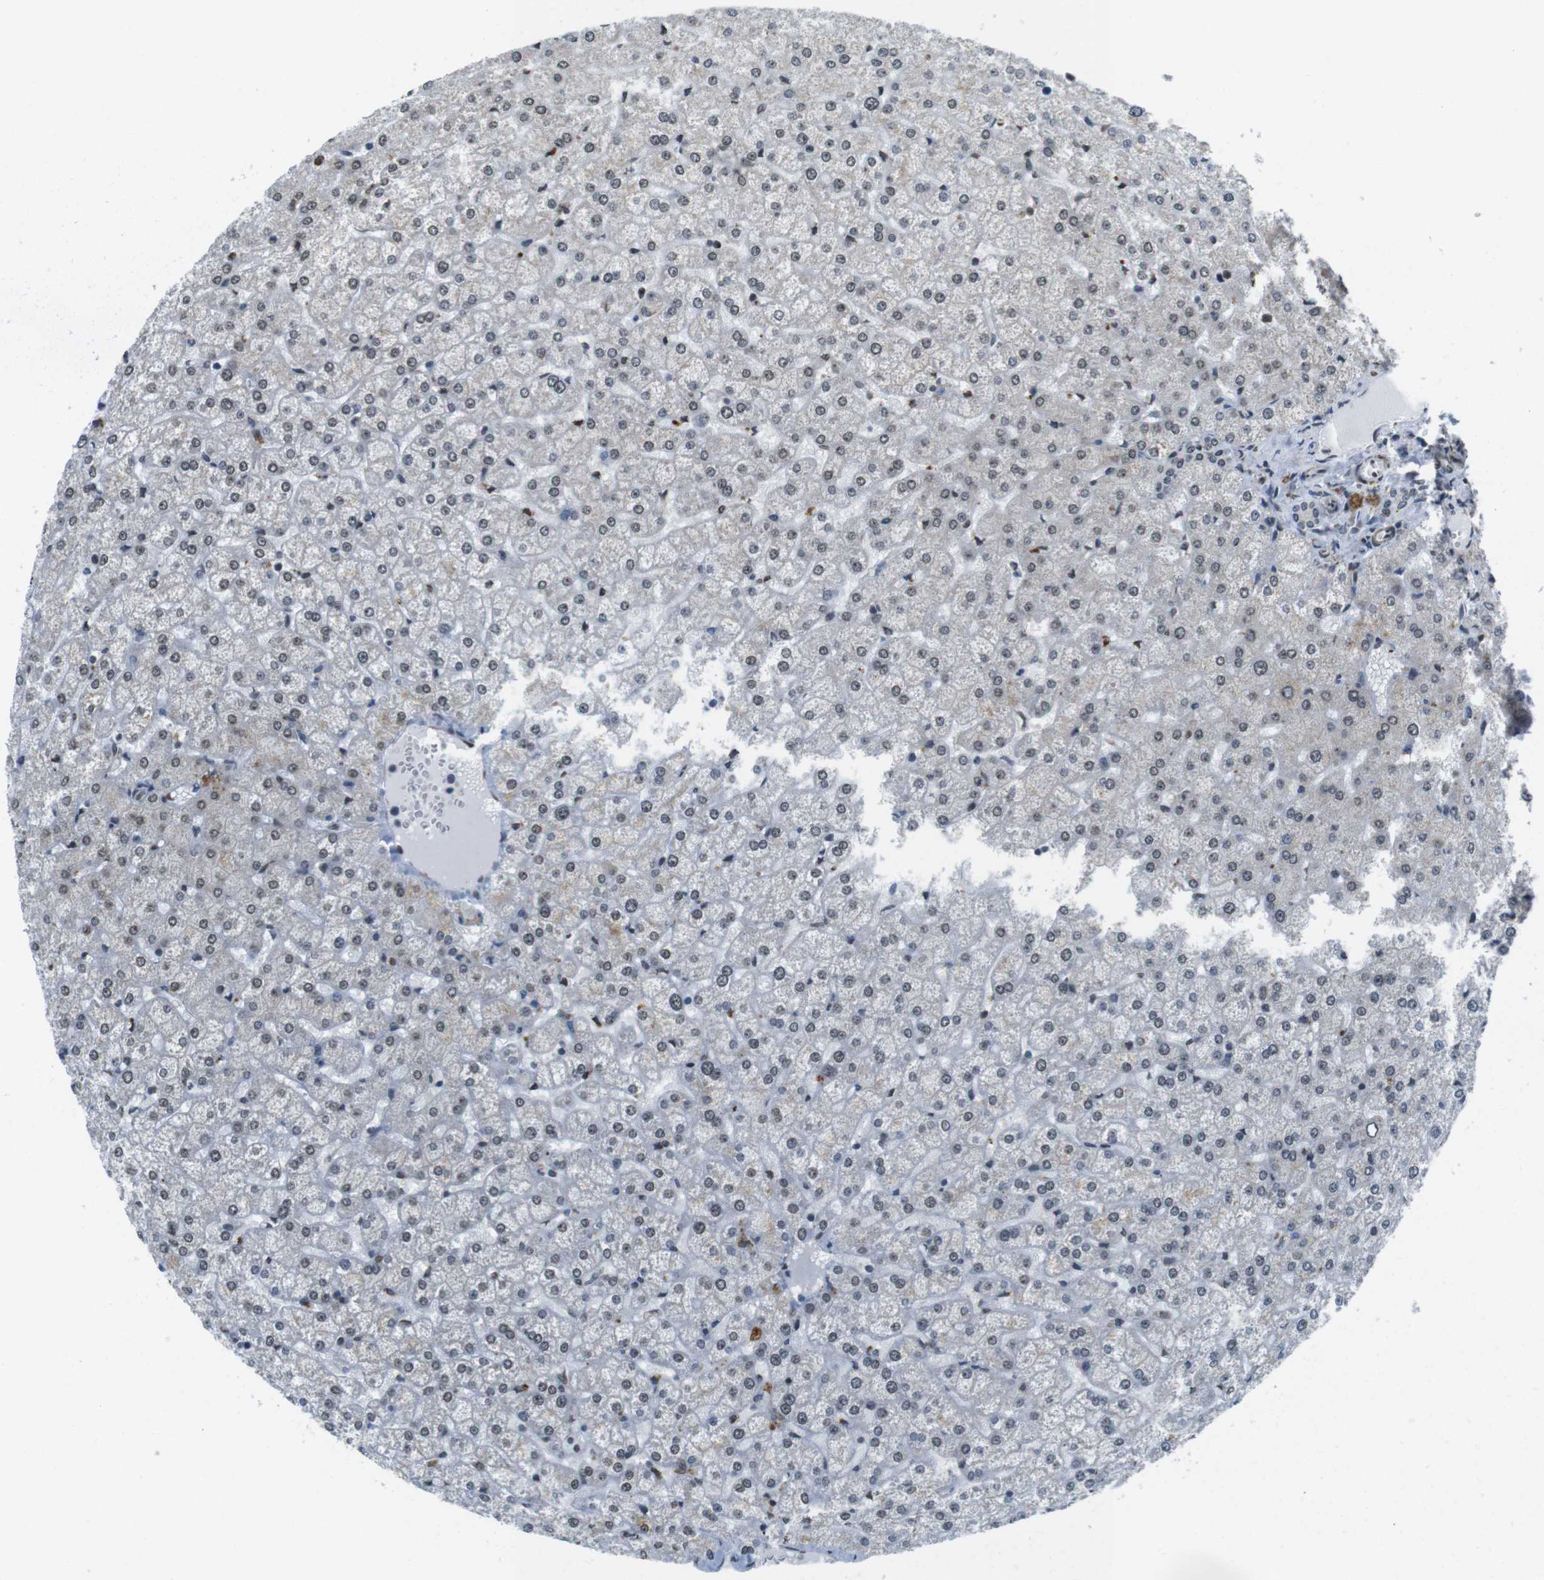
{"staining": {"intensity": "weak", "quantity": "<25%", "location": "nuclear"}, "tissue": "liver", "cell_type": "Cholangiocytes", "image_type": "normal", "snomed": [{"axis": "morphology", "description": "Normal tissue, NOS"}, {"axis": "topography", "description": "Liver"}], "caption": "IHC micrograph of normal liver: human liver stained with DAB (3,3'-diaminobenzidine) reveals no significant protein positivity in cholangiocytes. (DAB (3,3'-diaminobenzidine) IHC with hematoxylin counter stain).", "gene": "USP7", "patient": {"sex": "female", "age": 32}}